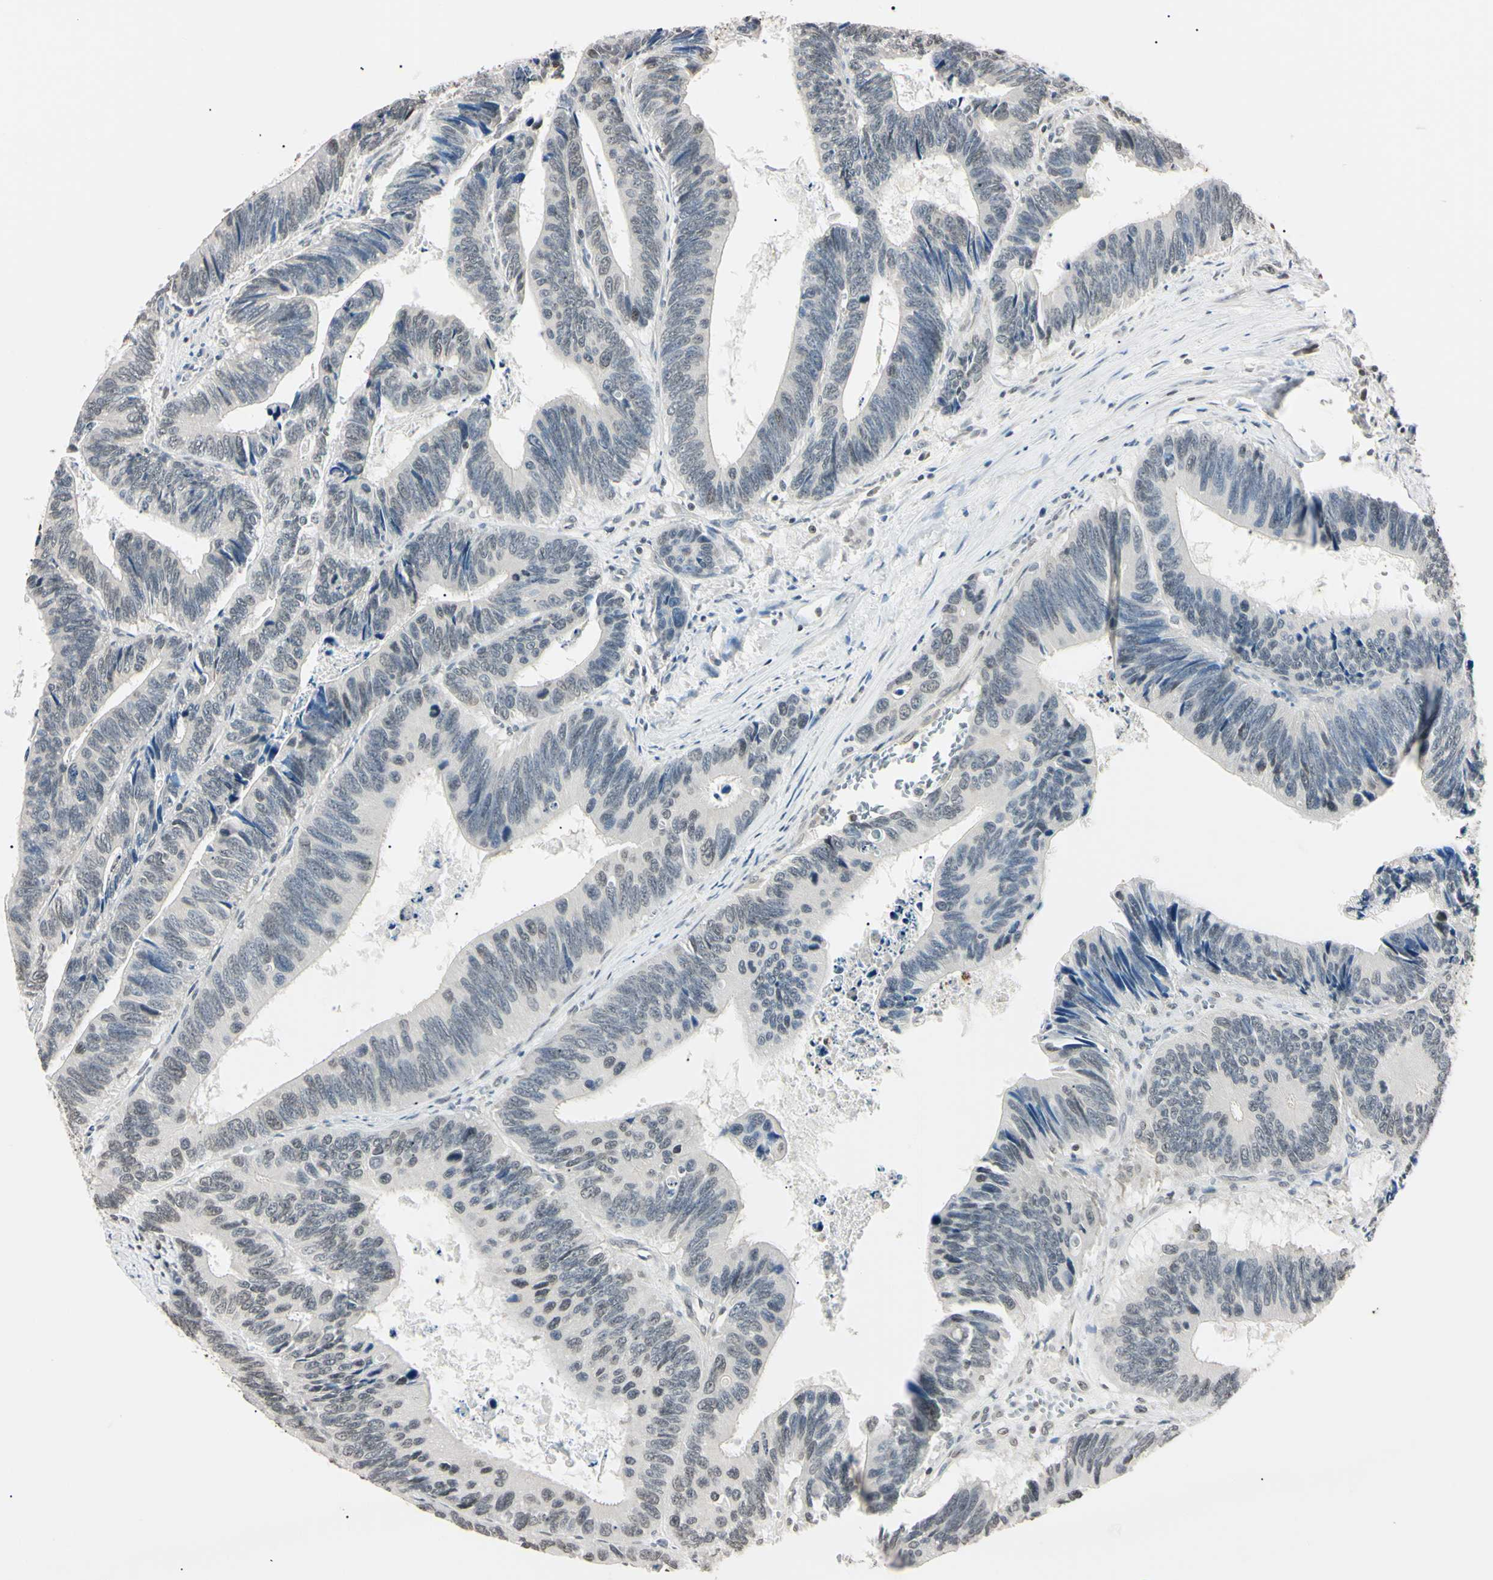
{"staining": {"intensity": "weak", "quantity": "<25%", "location": "nuclear"}, "tissue": "colorectal cancer", "cell_type": "Tumor cells", "image_type": "cancer", "snomed": [{"axis": "morphology", "description": "Adenocarcinoma, NOS"}, {"axis": "topography", "description": "Colon"}], "caption": "Immunohistochemistry (IHC) micrograph of neoplastic tissue: adenocarcinoma (colorectal) stained with DAB demonstrates no significant protein expression in tumor cells. (DAB immunohistochemistry (IHC) with hematoxylin counter stain).", "gene": "CDC45", "patient": {"sex": "male", "age": 72}}